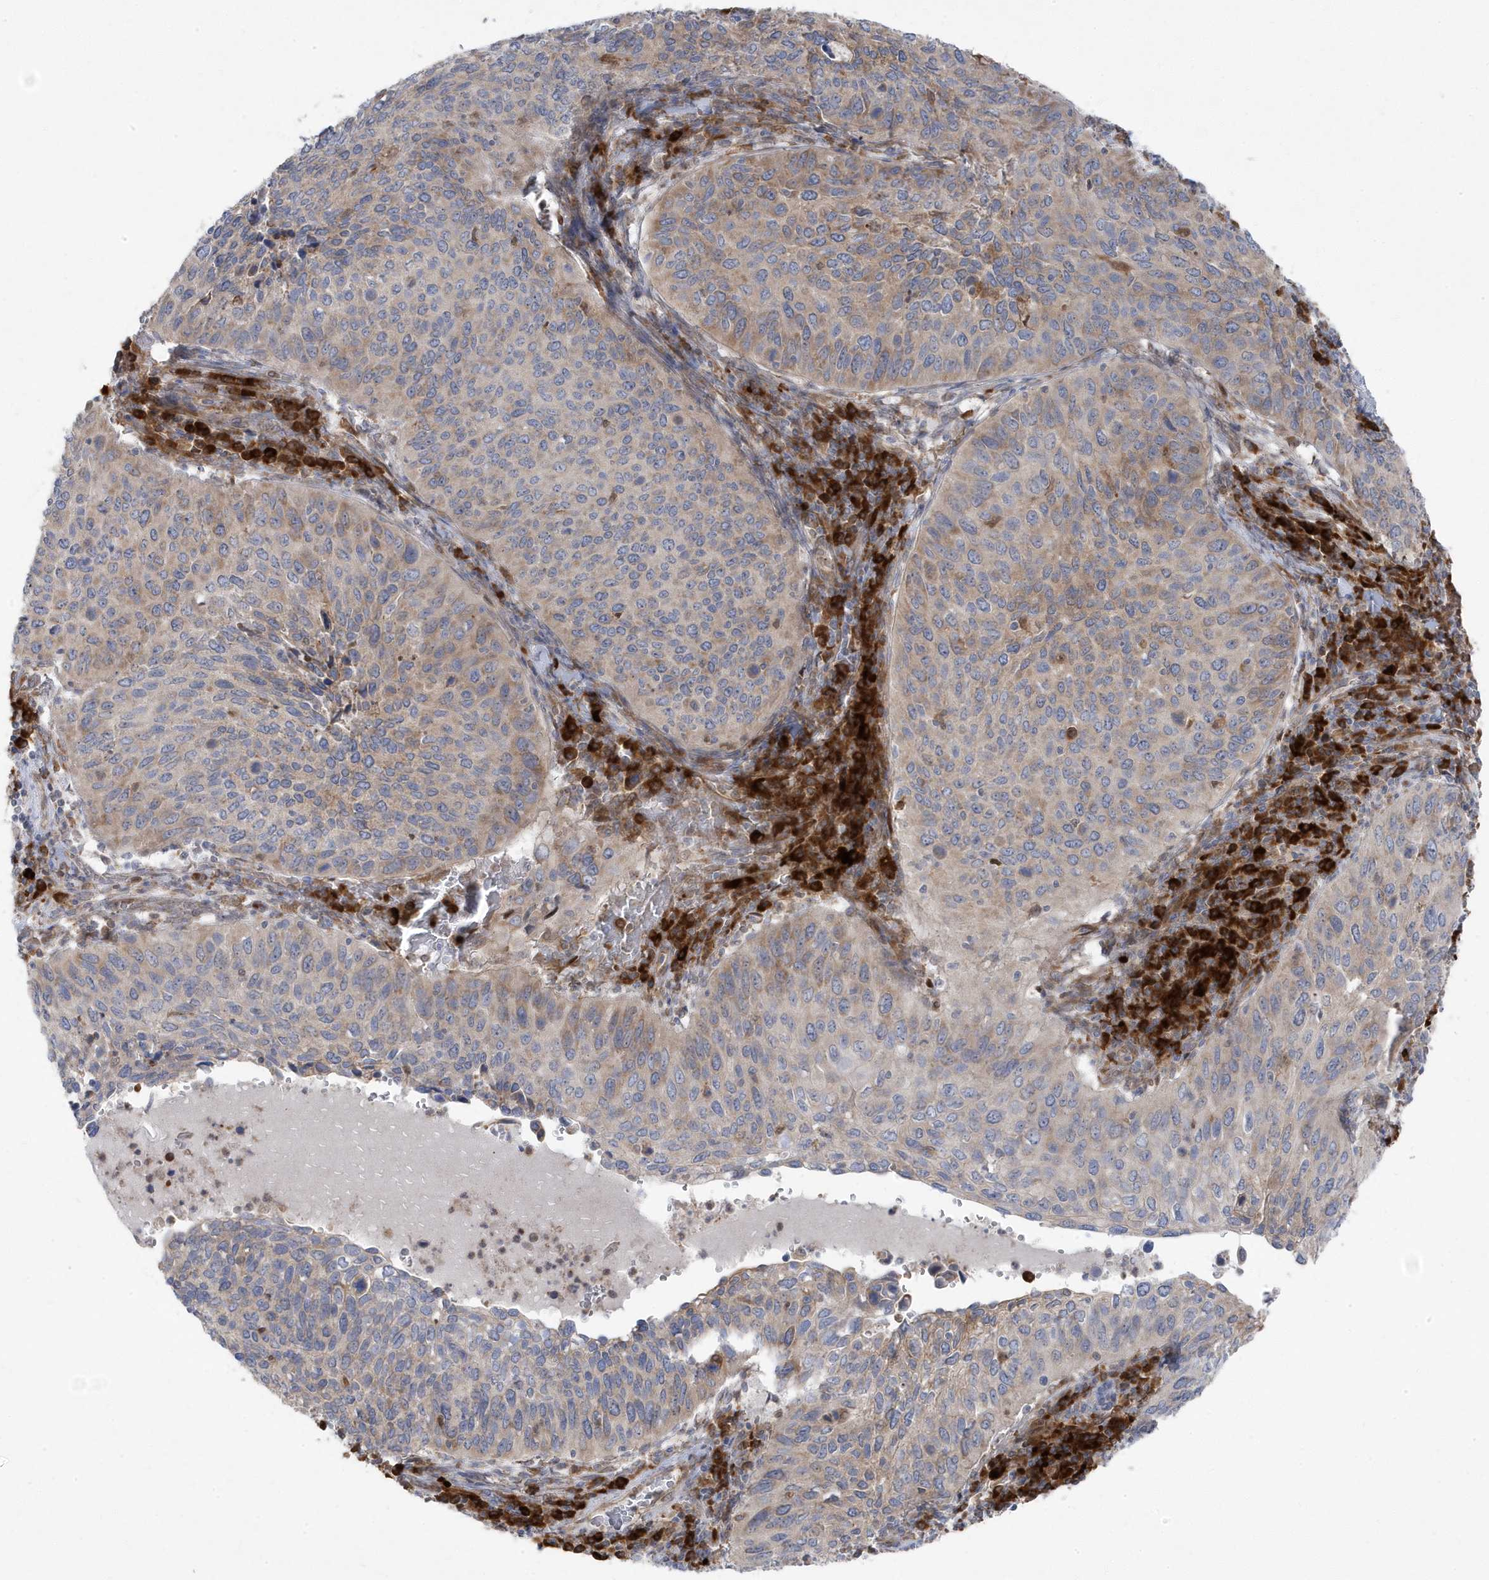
{"staining": {"intensity": "moderate", "quantity": "25%-75%", "location": "cytoplasmic/membranous"}, "tissue": "cervical cancer", "cell_type": "Tumor cells", "image_type": "cancer", "snomed": [{"axis": "morphology", "description": "Squamous cell carcinoma, NOS"}, {"axis": "topography", "description": "Cervix"}], "caption": "This micrograph shows immunohistochemistry (IHC) staining of cervical cancer (squamous cell carcinoma), with medium moderate cytoplasmic/membranous staining in approximately 25%-75% of tumor cells.", "gene": "ZNF654", "patient": {"sex": "female", "age": 38}}